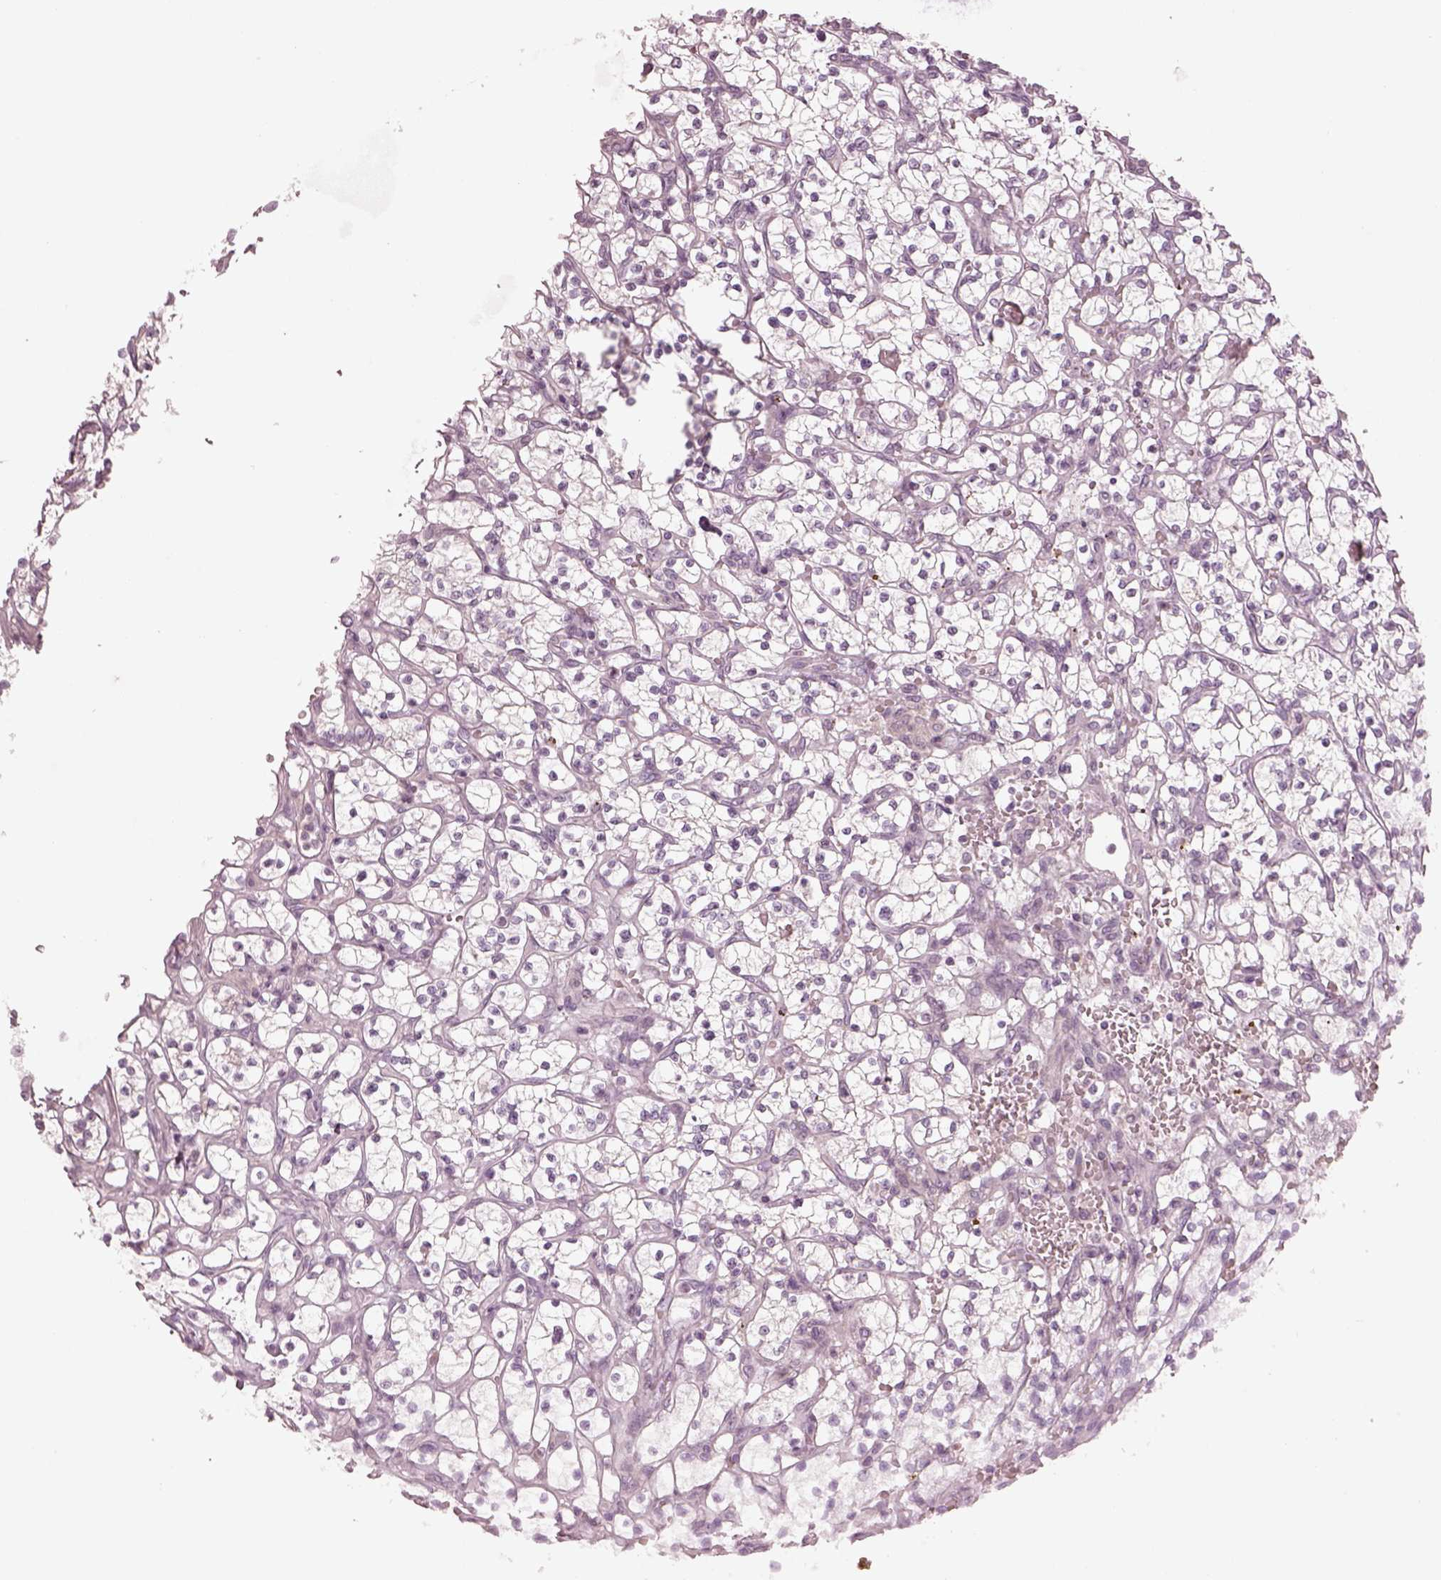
{"staining": {"intensity": "negative", "quantity": "none", "location": "none"}, "tissue": "renal cancer", "cell_type": "Tumor cells", "image_type": "cancer", "snomed": [{"axis": "morphology", "description": "Adenocarcinoma, NOS"}, {"axis": "topography", "description": "Kidney"}], "caption": "Immunohistochemical staining of human adenocarcinoma (renal) exhibits no significant positivity in tumor cells.", "gene": "SPATA6L", "patient": {"sex": "female", "age": 64}}